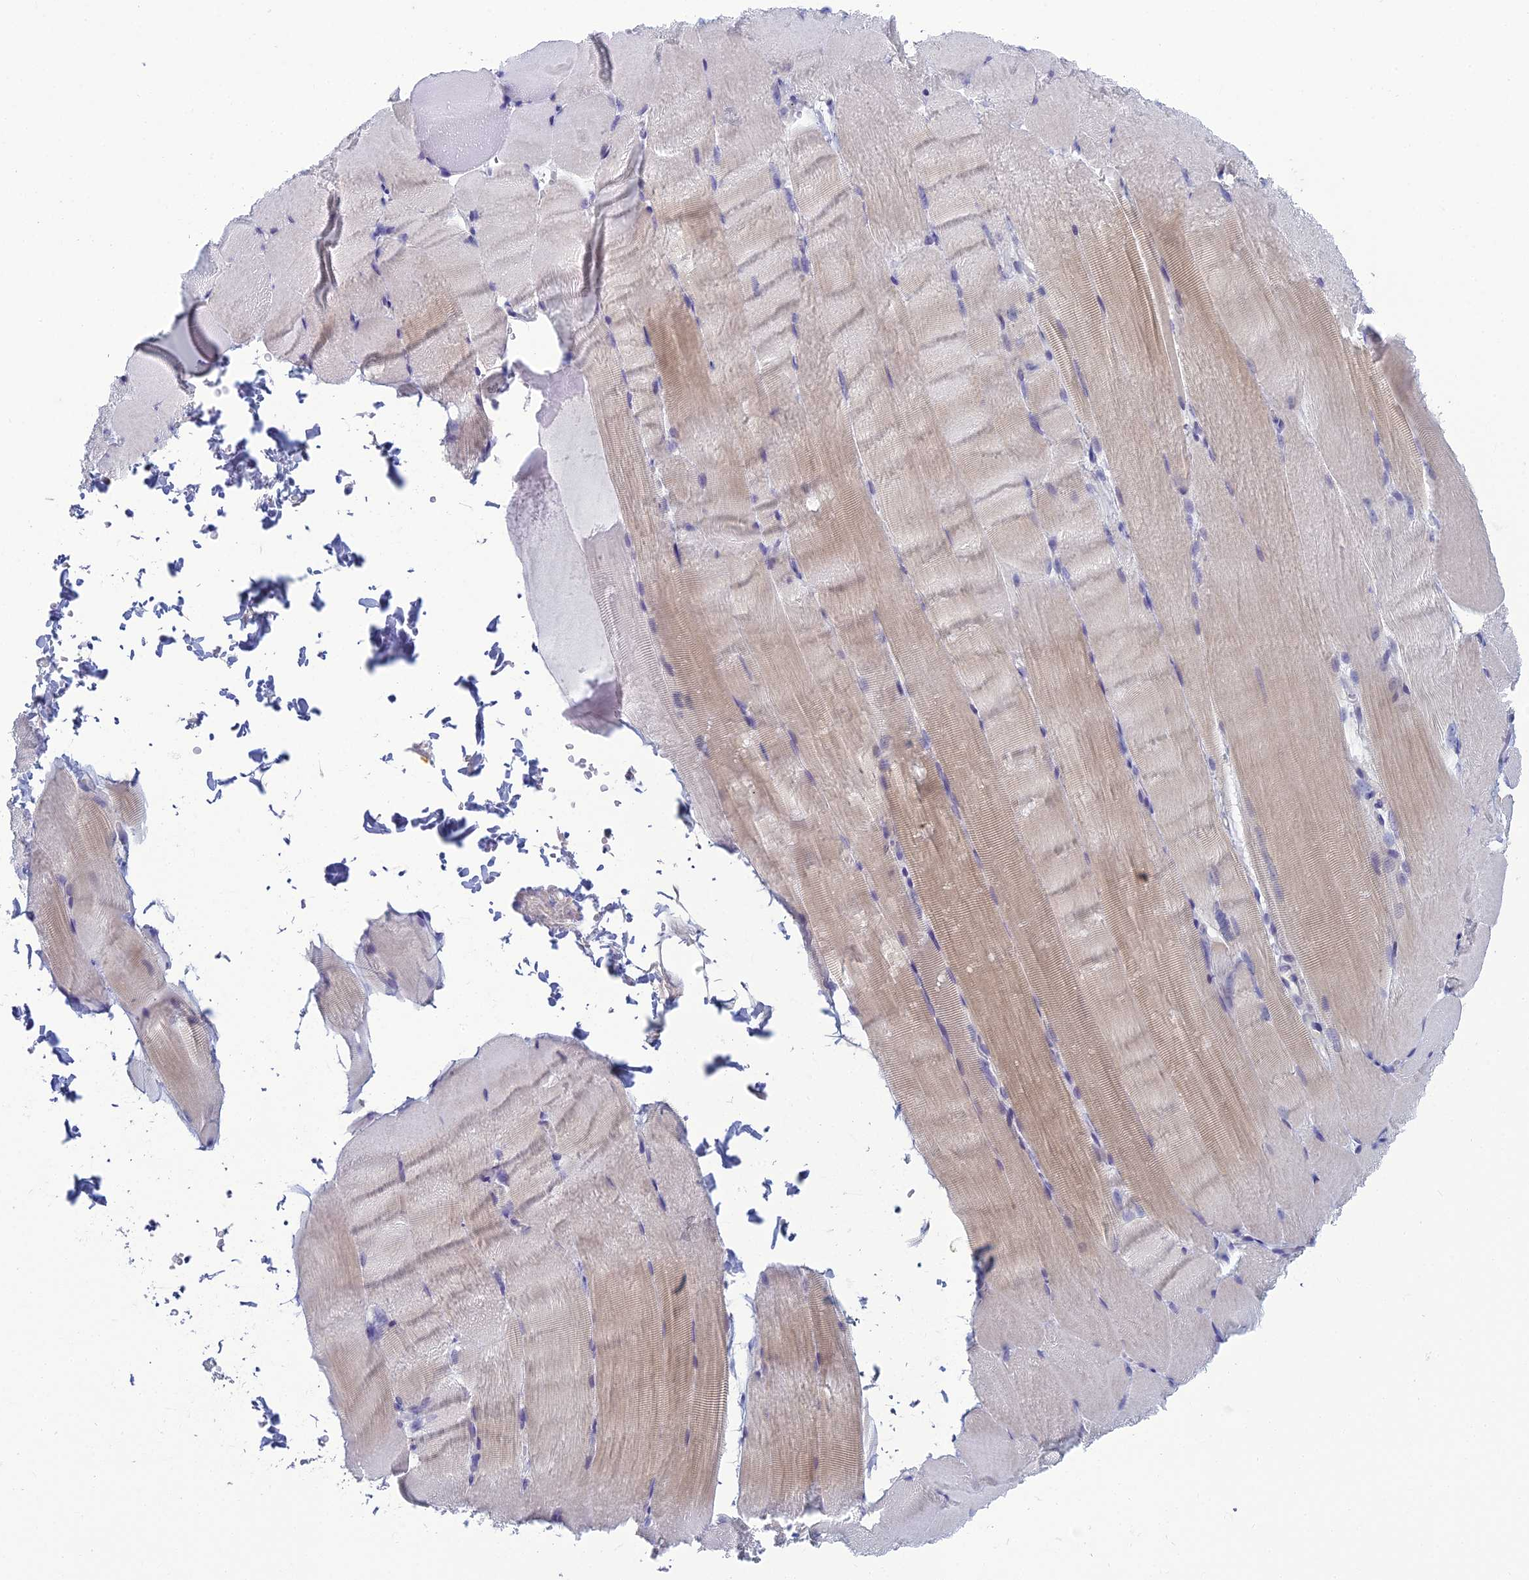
{"staining": {"intensity": "weak", "quantity": "<25%", "location": "cytoplasmic/membranous"}, "tissue": "skeletal muscle", "cell_type": "Myocytes", "image_type": "normal", "snomed": [{"axis": "morphology", "description": "Normal tissue, NOS"}, {"axis": "topography", "description": "Skeletal muscle"}, {"axis": "topography", "description": "Parathyroid gland"}], "caption": "Immunohistochemistry (IHC) of unremarkable skeletal muscle exhibits no positivity in myocytes.", "gene": "MUC13", "patient": {"sex": "female", "age": 37}}